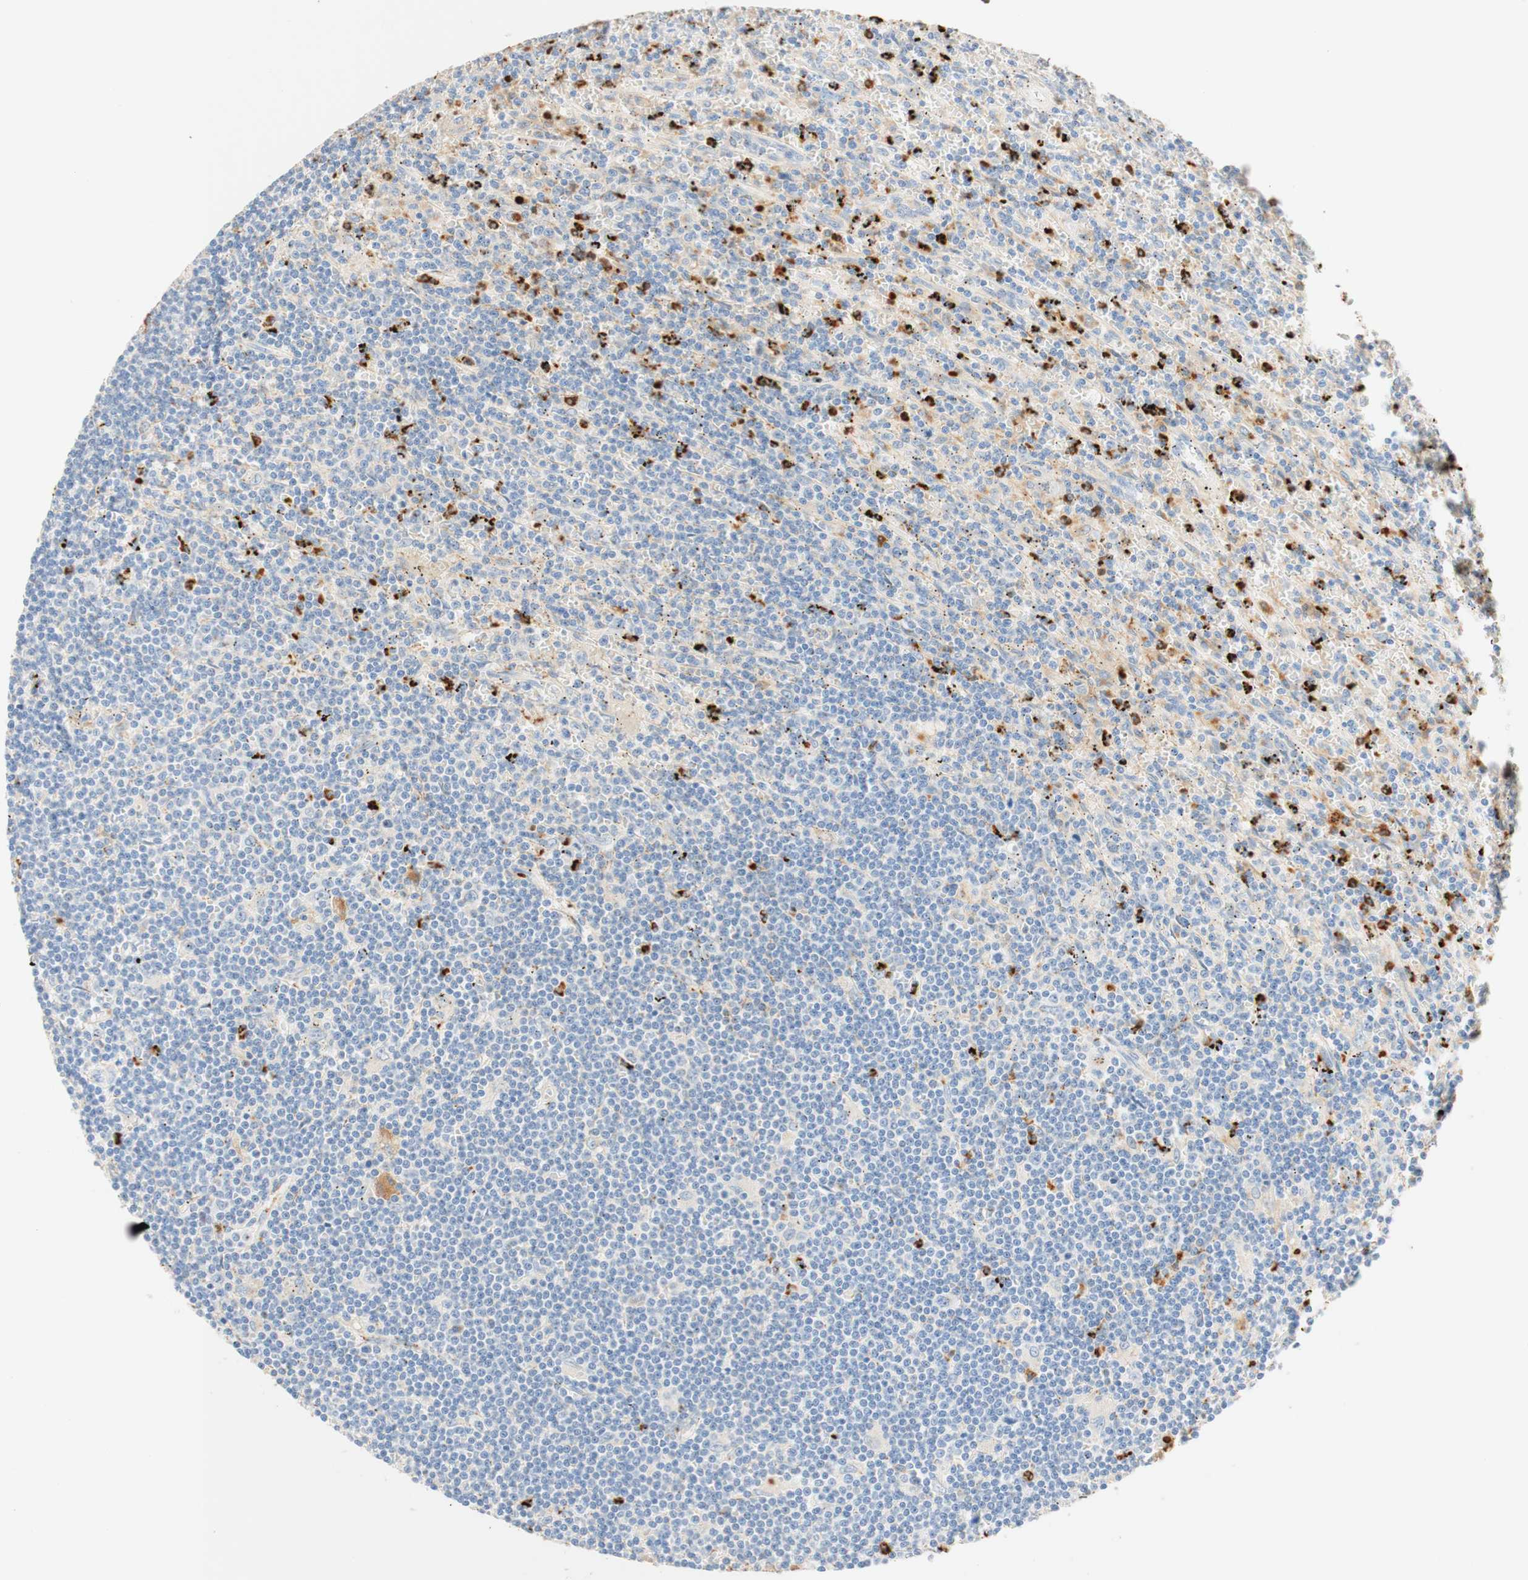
{"staining": {"intensity": "strong", "quantity": "<25%", "location": "cytoplasmic/membranous"}, "tissue": "lymphoma", "cell_type": "Tumor cells", "image_type": "cancer", "snomed": [{"axis": "morphology", "description": "Malignant lymphoma, non-Hodgkin's type, Low grade"}, {"axis": "topography", "description": "Spleen"}], "caption": "The immunohistochemical stain highlights strong cytoplasmic/membranous staining in tumor cells of lymphoma tissue.", "gene": "CD63", "patient": {"sex": "male", "age": 76}}